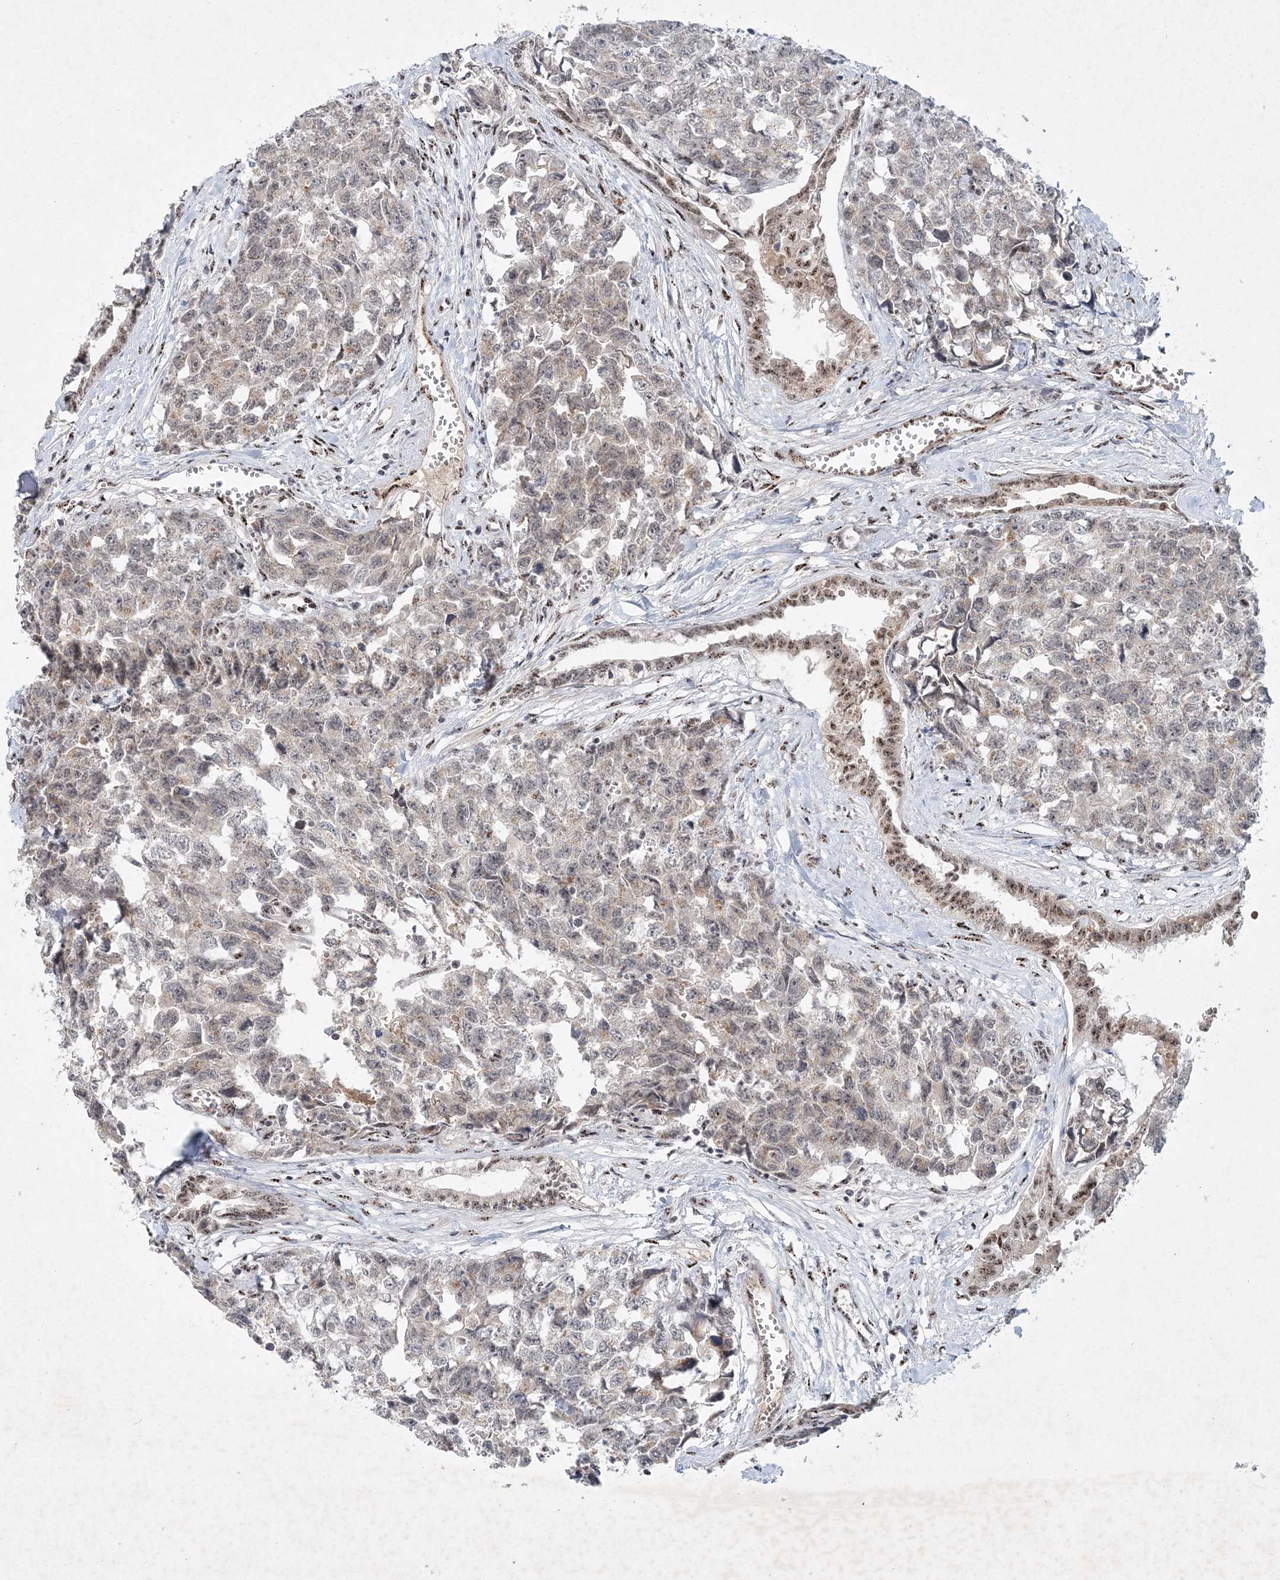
{"staining": {"intensity": "moderate", "quantity": "<25%", "location": "nuclear"}, "tissue": "testis cancer", "cell_type": "Tumor cells", "image_type": "cancer", "snomed": [{"axis": "morphology", "description": "Carcinoma, Embryonal, NOS"}, {"axis": "topography", "description": "Testis"}], "caption": "Human testis cancer stained with a brown dye reveals moderate nuclear positive staining in about <25% of tumor cells.", "gene": "GIN1", "patient": {"sex": "male", "age": 31}}